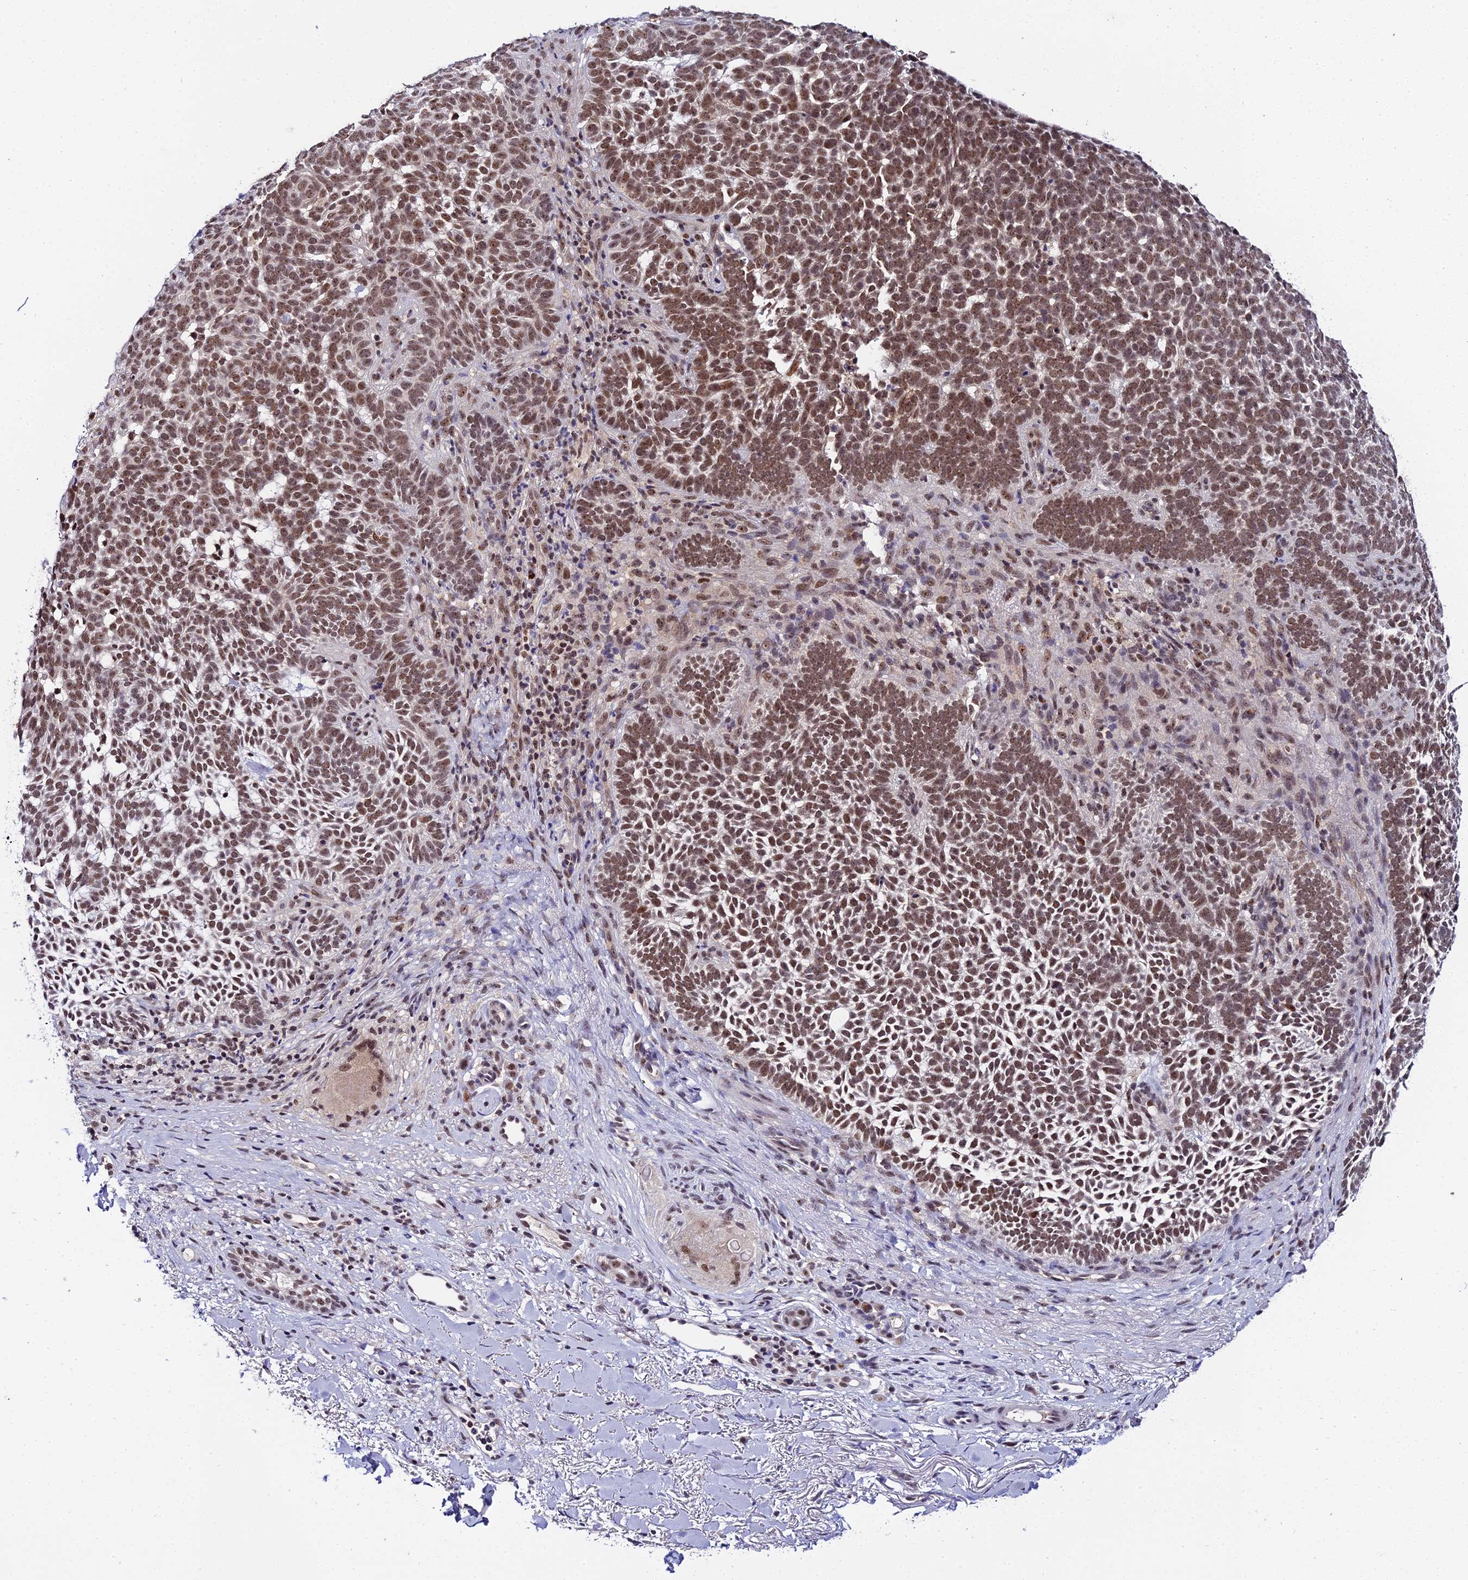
{"staining": {"intensity": "strong", "quantity": ">75%", "location": "nuclear"}, "tissue": "skin cancer", "cell_type": "Tumor cells", "image_type": "cancer", "snomed": [{"axis": "morphology", "description": "Basal cell carcinoma"}, {"axis": "topography", "description": "Skin"}], "caption": "Protein staining shows strong nuclear expression in approximately >75% of tumor cells in skin basal cell carcinoma.", "gene": "EXOSC3", "patient": {"sex": "female", "age": 77}}